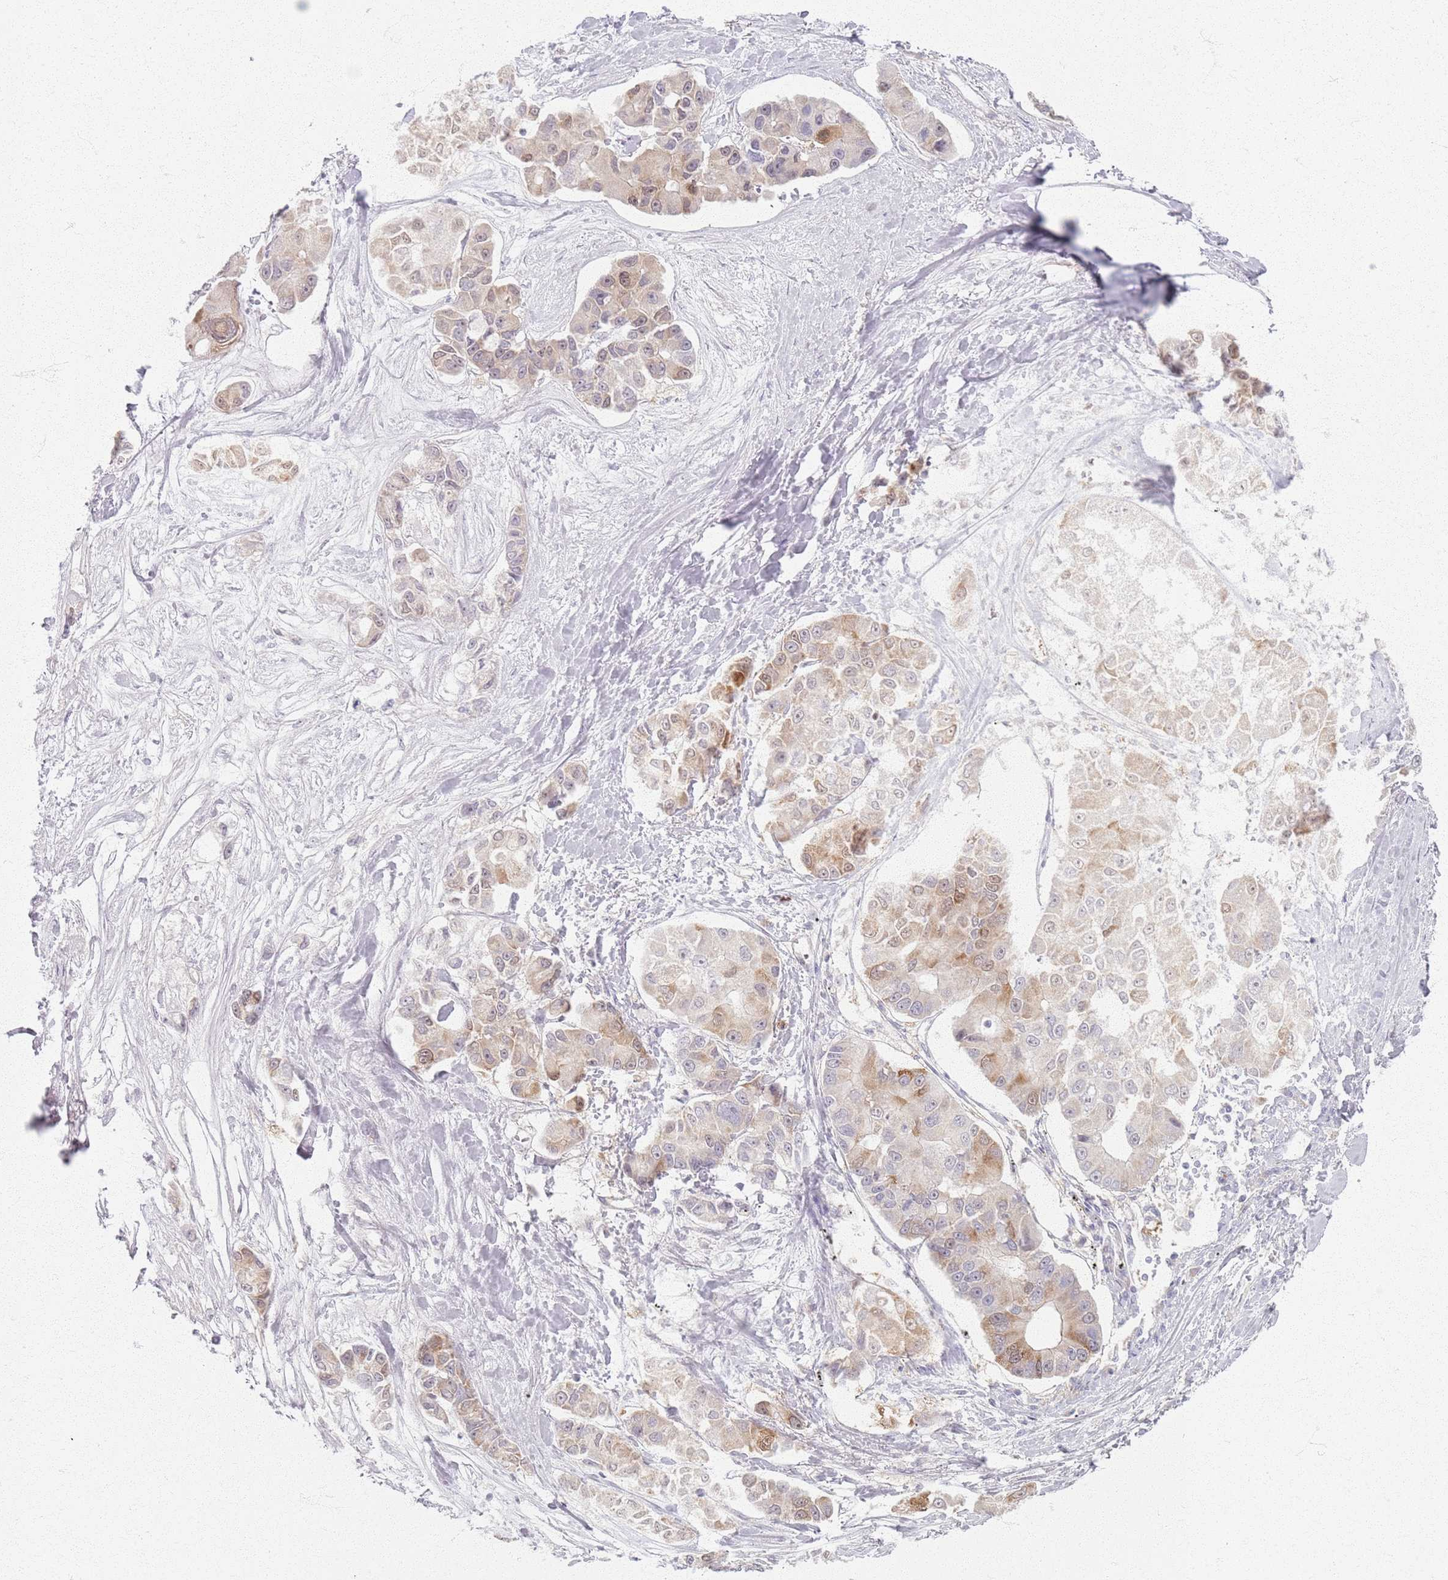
{"staining": {"intensity": "weak", "quantity": "25%-75%", "location": "cytoplasmic/membranous,nuclear"}, "tissue": "lung cancer", "cell_type": "Tumor cells", "image_type": "cancer", "snomed": [{"axis": "morphology", "description": "Adenocarcinoma, NOS"}, {"axis": "topography", "description": "Lung"}], "caption": "There is low levels of weak cytoplasmic/membranous and nuclear expression in tumor cells of lung cancer (adenocarcinoma), as demonstrated by immunohistochemical staining (brown color).", "gene": "CRIPT", "patient": {"sex": "female", "age": 54}}